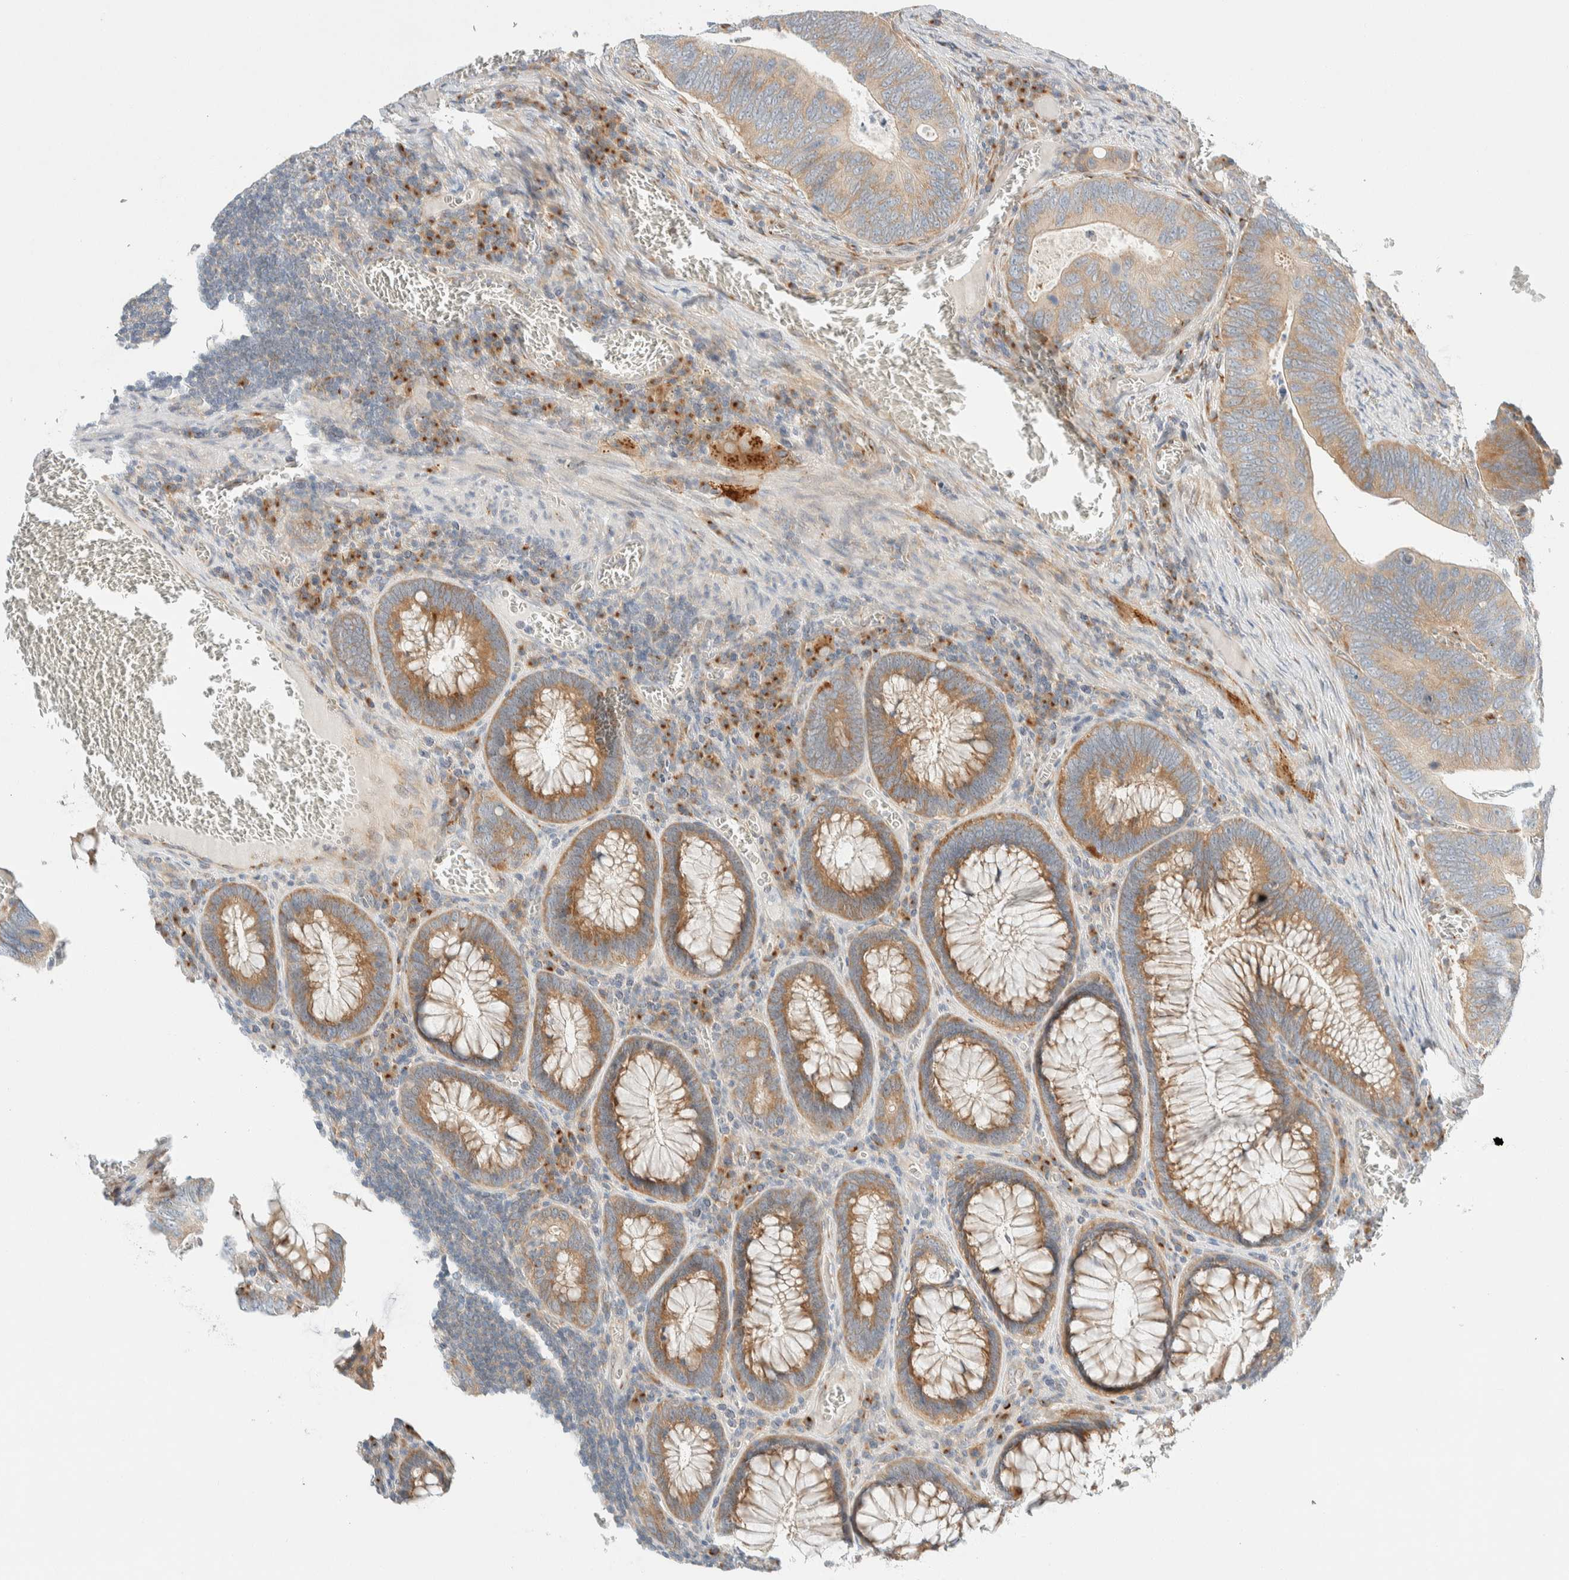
{"staining": {"intensity": "moderate", "quantity": ">75%", "location": "cytoplasmic/membranous"}, "tissue": "colorectal cancer", "cell_type": "Tumor cells", "image_type": "cancer", "snomed": [{"axis": "morphology", "description": "Inflammation, NOS"}, {"axis": "morphology", "description": "Adenocarcinoma, NOS"}, {"axis": "topography", "description": "Colon"}], "caption": "Immunohistochemistry (IHC) of human colorectal adenocarcinoma demonstrates medium levels of moderate cytoplasmic/membranous staining in approximately >75% of tumor cells. (brown staining indicates protein expression, while blue staining denotes nuclei).", "gene": "TMEM184B", "patient": {"sex": "male", "age": 72}}